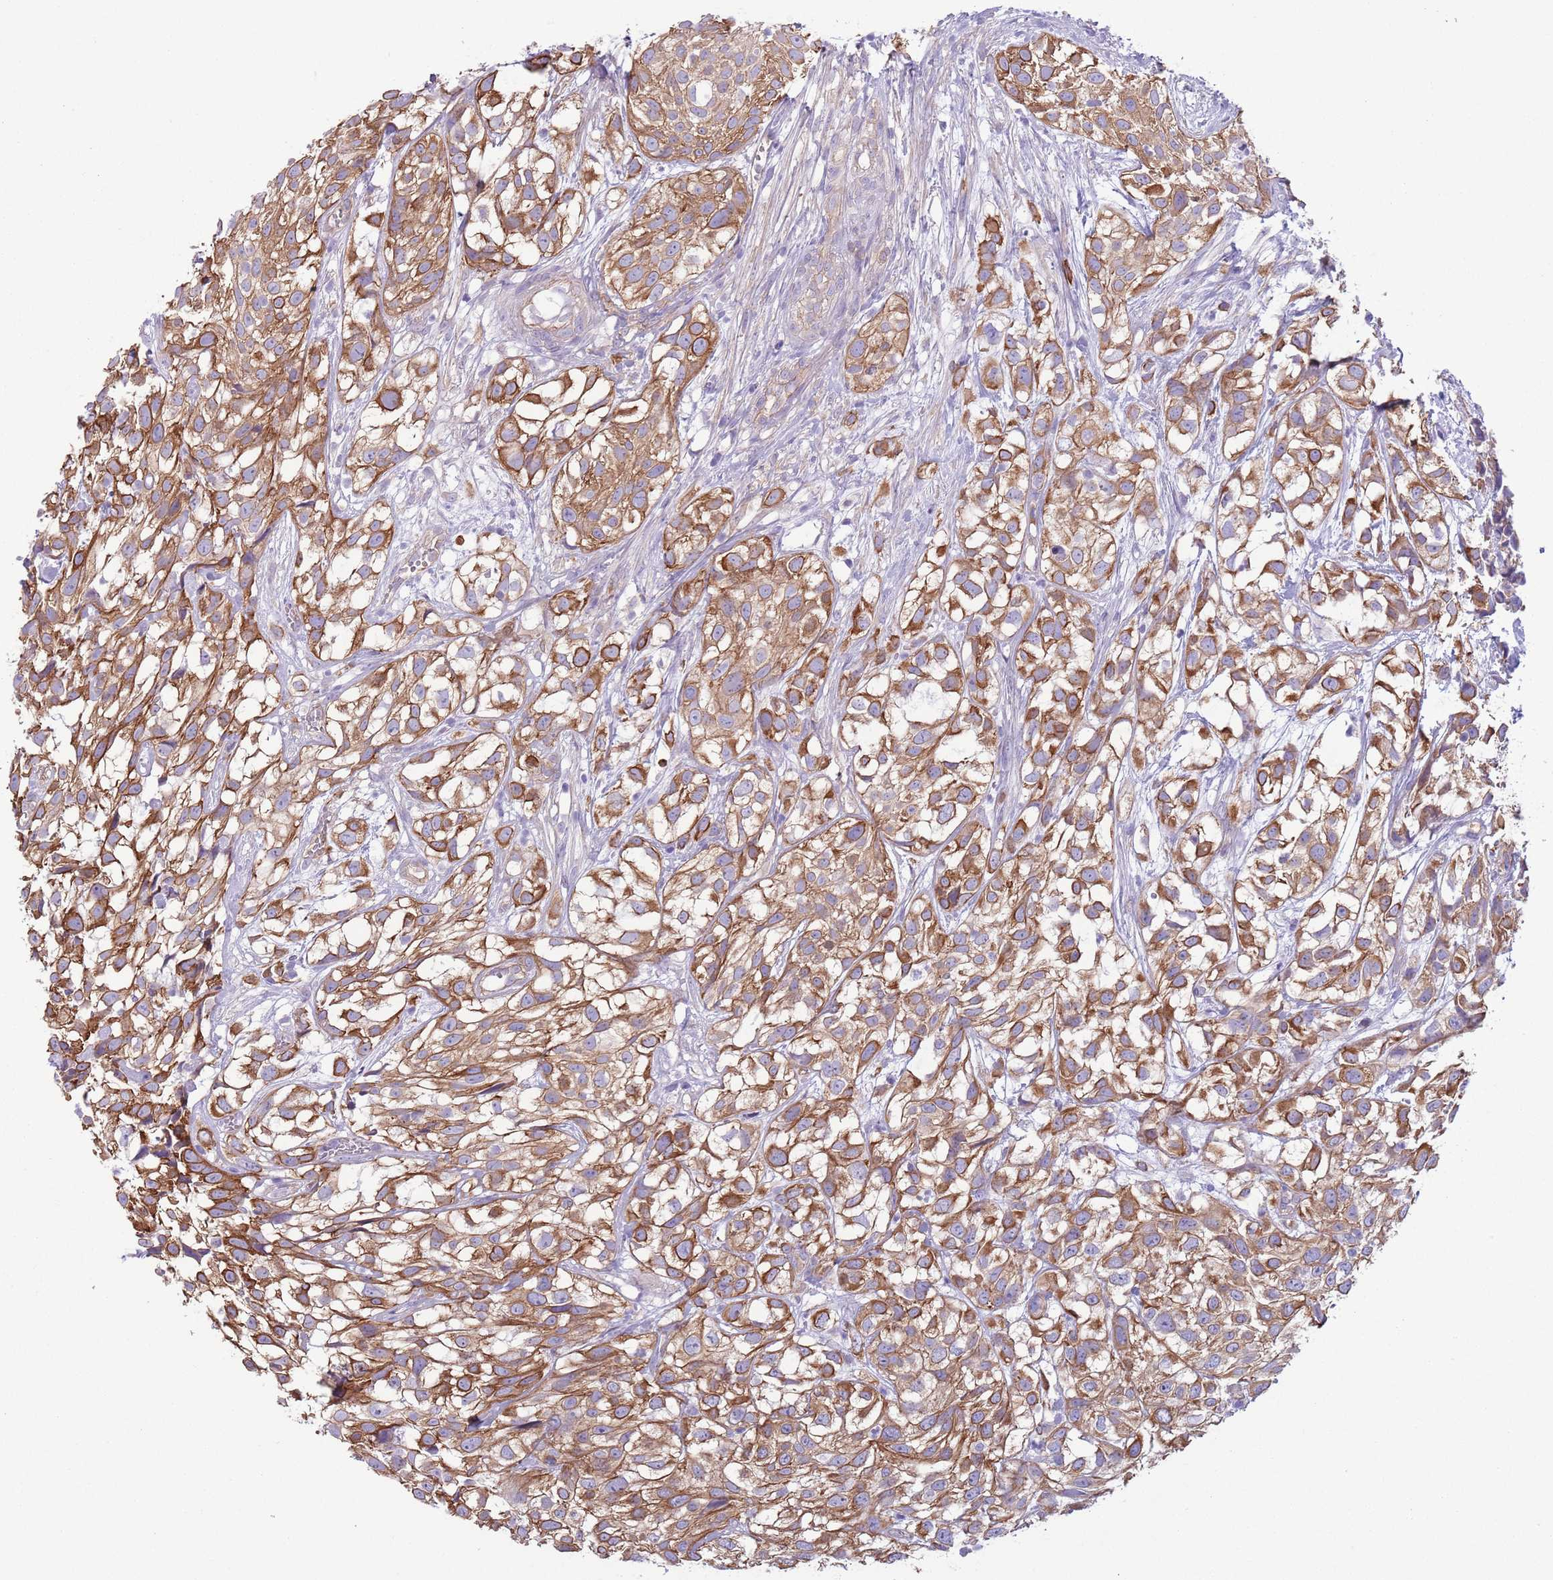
{"staining": {"intensity": "moderate", "quantity": ">75%", "location": "cytoplasmic/membranous"}, "tissue": "urothelial cancer", "cell_type": "Tumor cells", "image_type": "cancer", "snomed": [{"axis": "morphology", "description": "Urothelial carcinoma, High grade"}, {"axis": "topography", "description": "Urinary bladder"}], "caption": "Approximately >75% of tumor cells in urothelial carcinoma (high-grade) show moderate cytoplasmic/membranous protein staining as visualized by brown immunohistochemical staining.", "gene": "RBP3", "patient": {"sex": "male", "age": 56}}